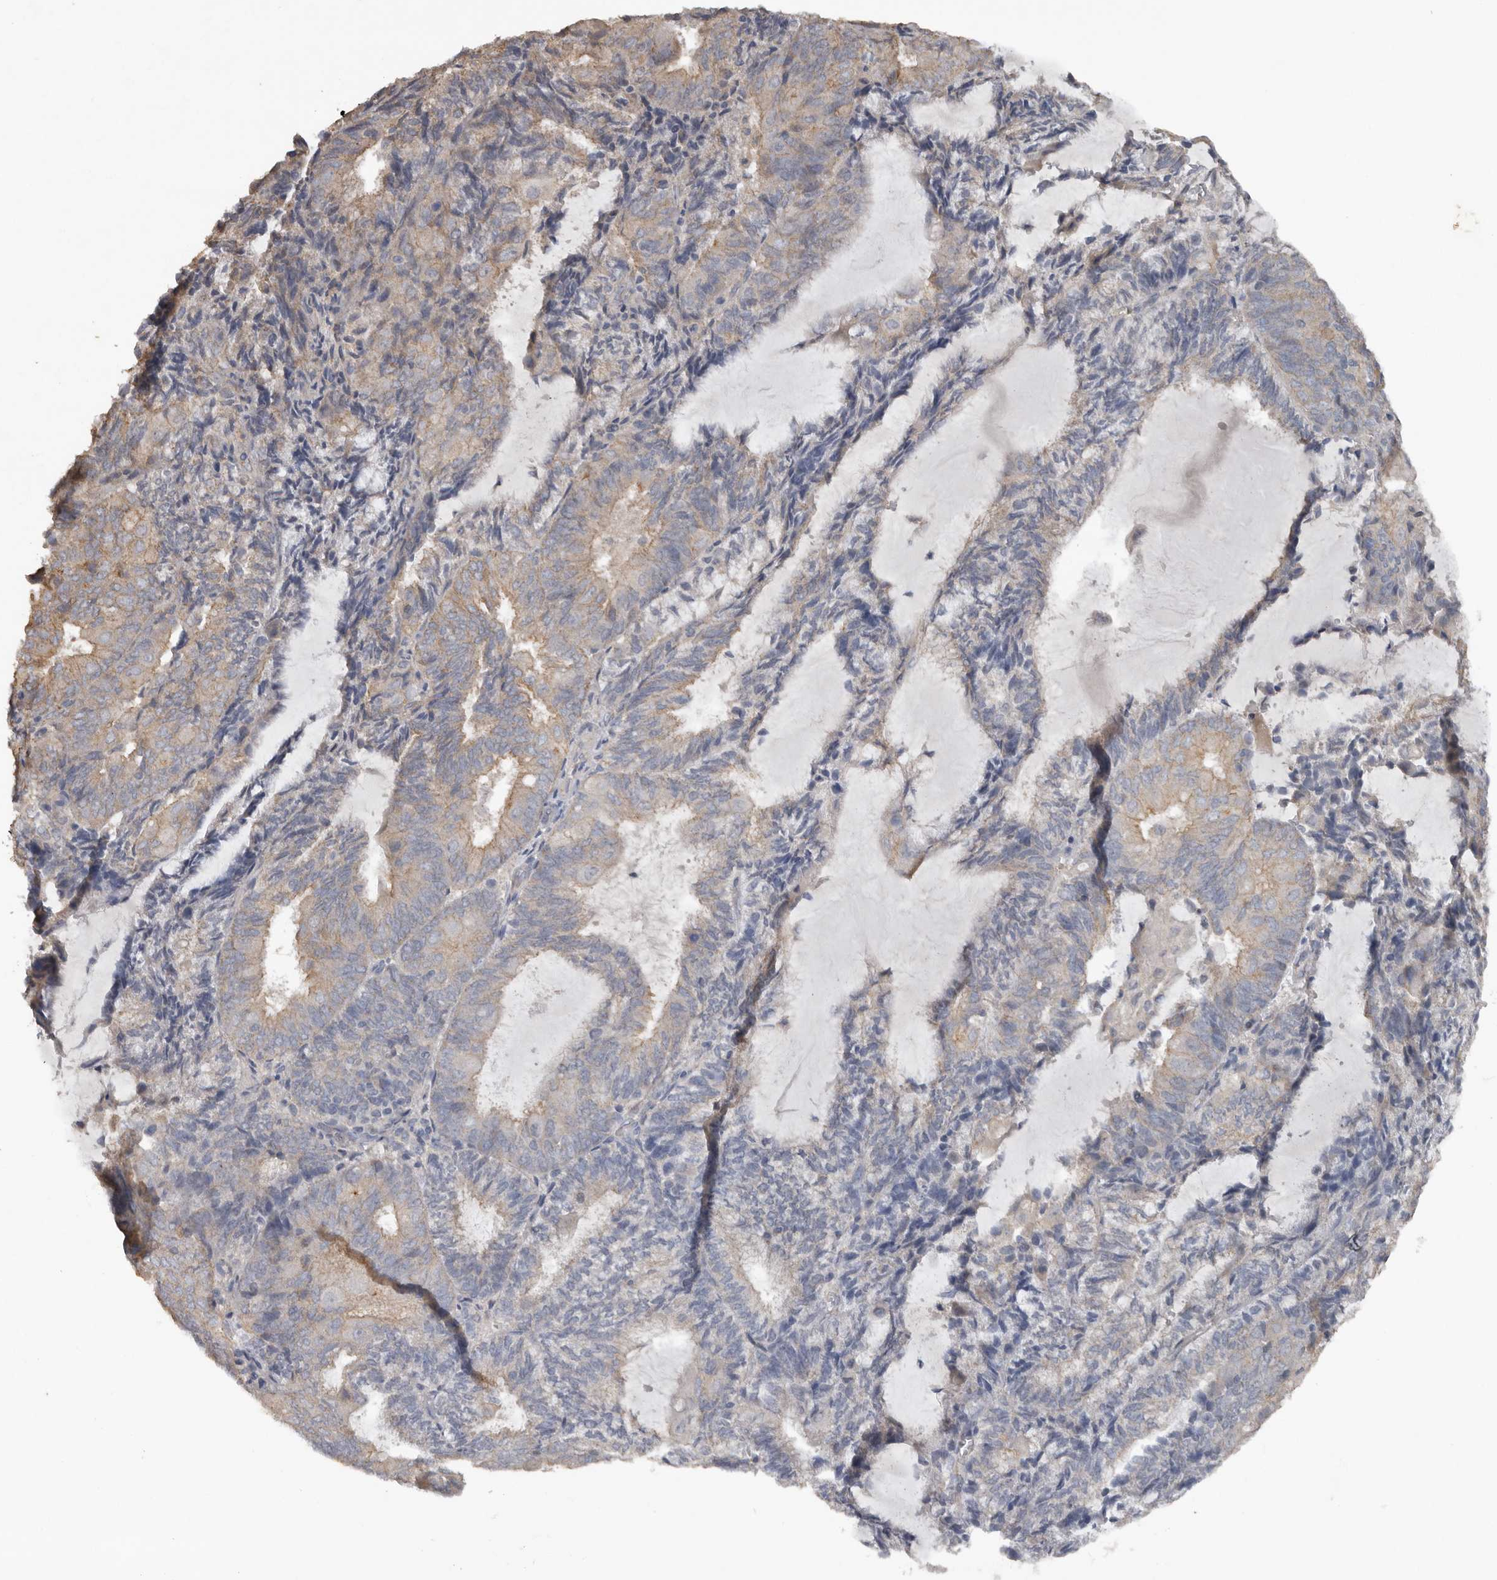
{"staining": {"intensity": "weak", "quantity": "25%-75%", "location": "cytoplasmic/membranous"}, "tissue": "endometrial cancer", "cell_type": "Tumor cells", "image_type": "cancer", "snomed": [{"axis": "morphology", "description": "Adenocarcinoma, NOS"}, {"axis": "topography", "description": "Endometrium"}], "caption": "The micrograph shows staining of endometrial cancer (adenocarcinoma), revealing weak cytoplasmic/membranous protein expression (brown color) within tumor cells.", "gene": "HYAL4", "patient": {"sex": "female", "age": 81}}